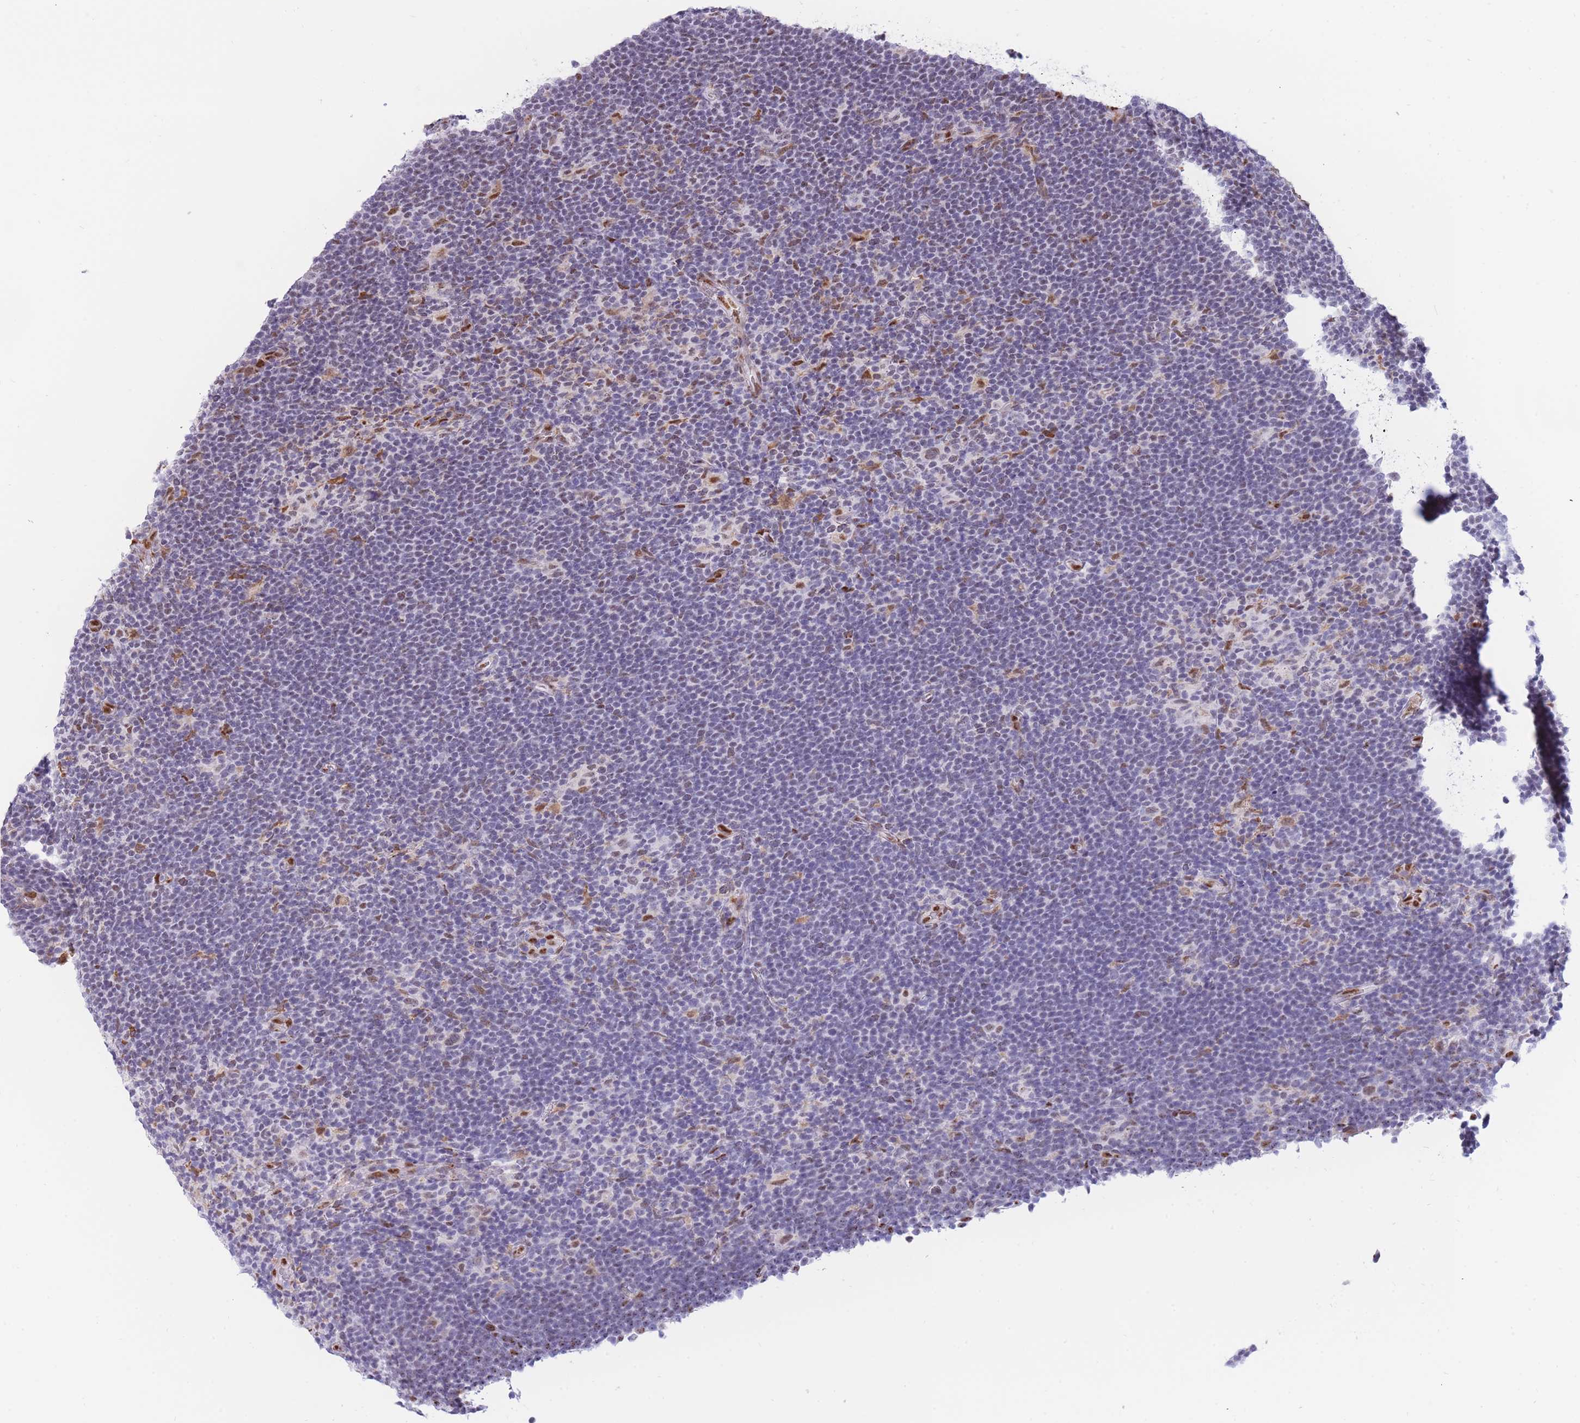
{"staining": {"intensity": "negative", "quantity": "none", "location": "none"}, "tissue": "lymphoma", "cell_type": "Tumor cells", "image_type": "cancer", "snomed": [{"axis": "morphology", "description": "Hodgkin's disease, NOS"}, {"axis": "topography", "description": "Lymph node"}], "caption": "Tumor cells show no significant protein positivity in Hodgkin's disease.", "gene": "FAM153A", "patient": {"sex": "female", "age": 57}}